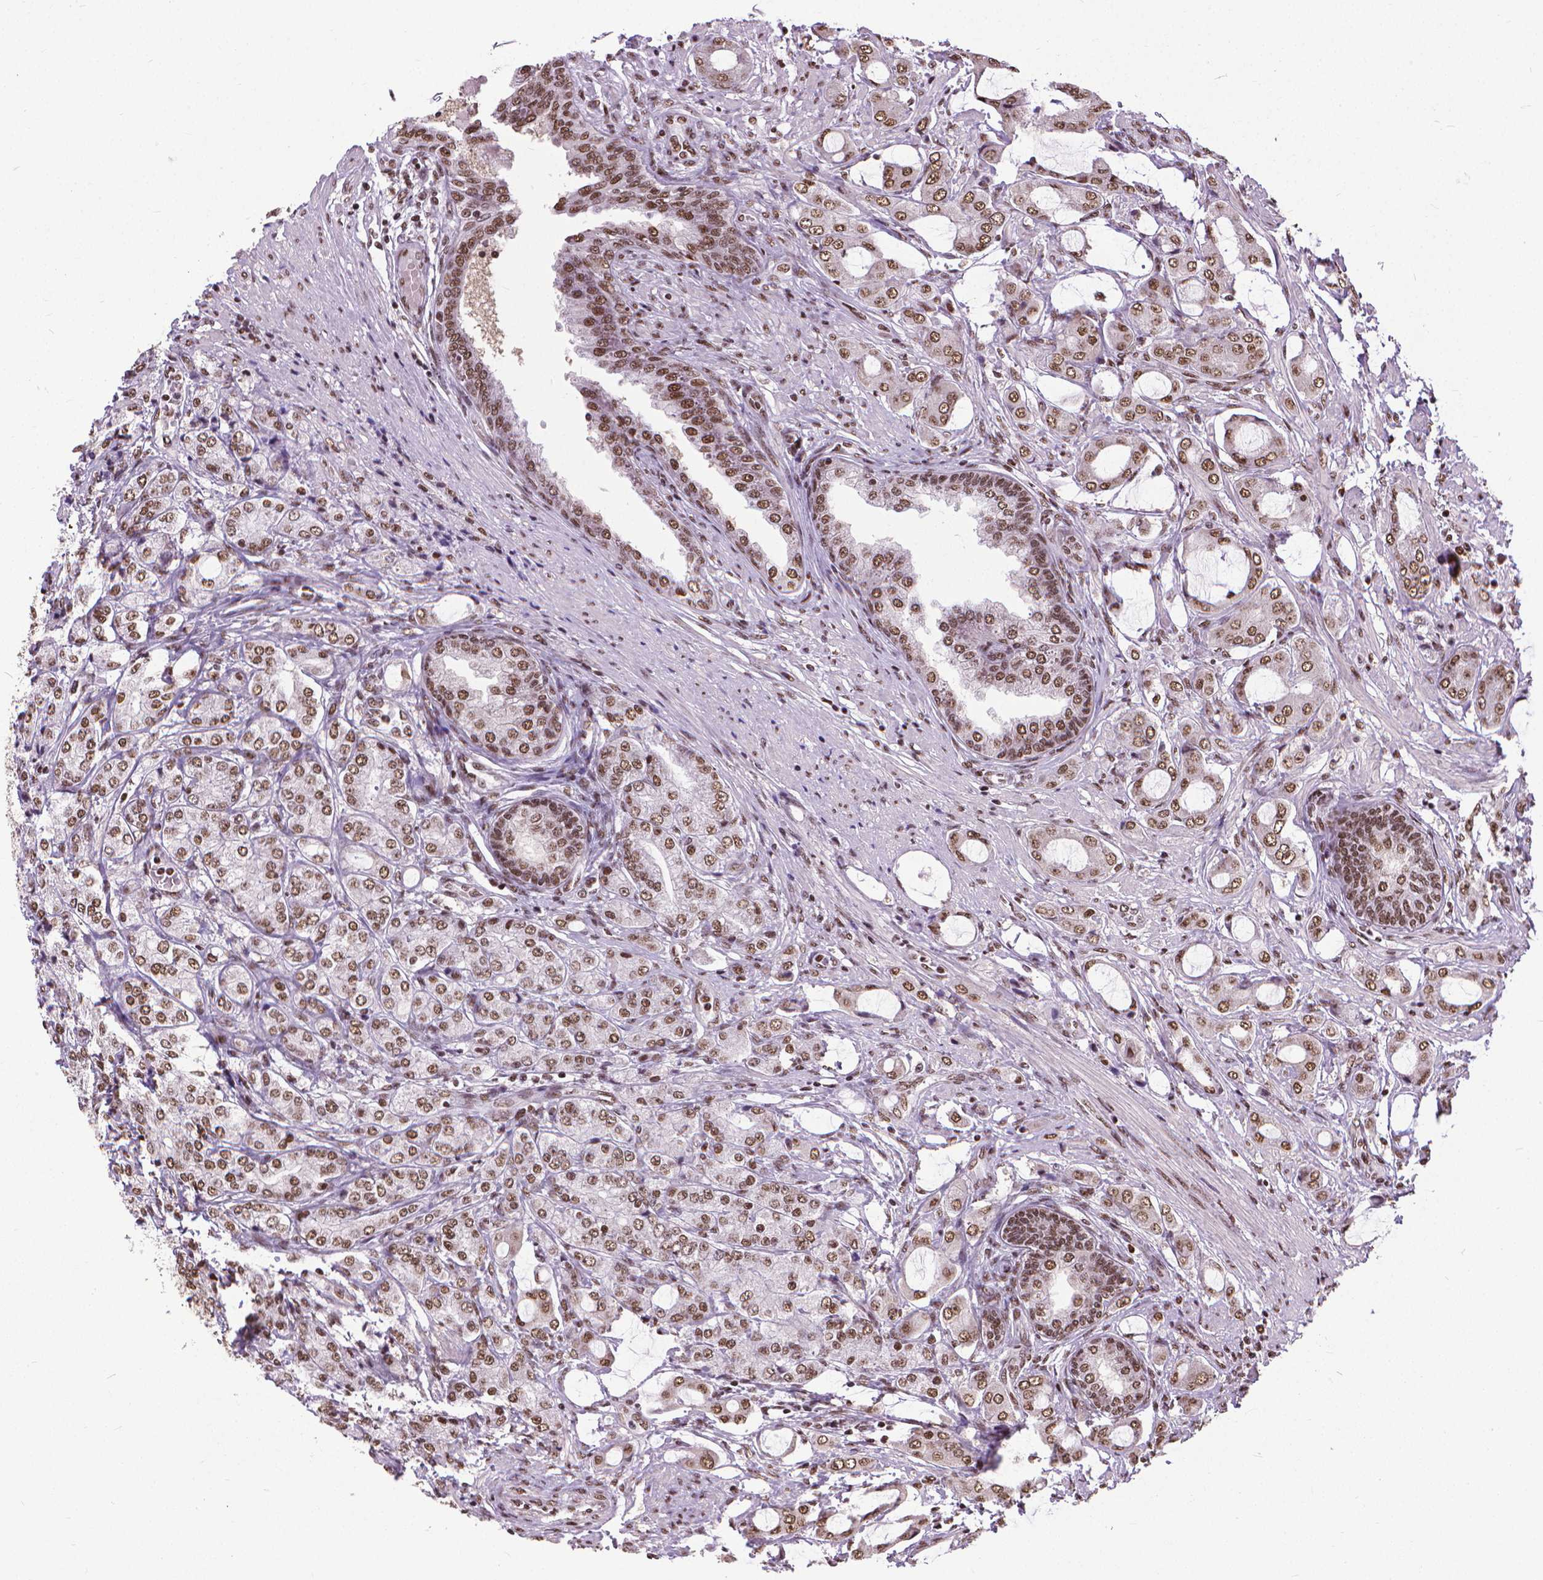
{"staining": {"intensity": "moderate", "quantity": ">75%", "location": "nuclear"}, "tissue": "prostate cancer", "cell_type": "Tumor cells", "image_type": "cancer", "snomed": [{"axis": "morphology", "description": "Adenocarcinoma, NOS"}, {"axis": "topography", "description": "Prostate"}], "caption": "High-power microscopy captured an immunohistochemistry (IHC) photomicrograph of prostate cancer, revealing moderate nuclear positivity in approximately >75% of tumor cells.", "gene": "AKAP8", "patient": {"sex": "male", "age": 63}}